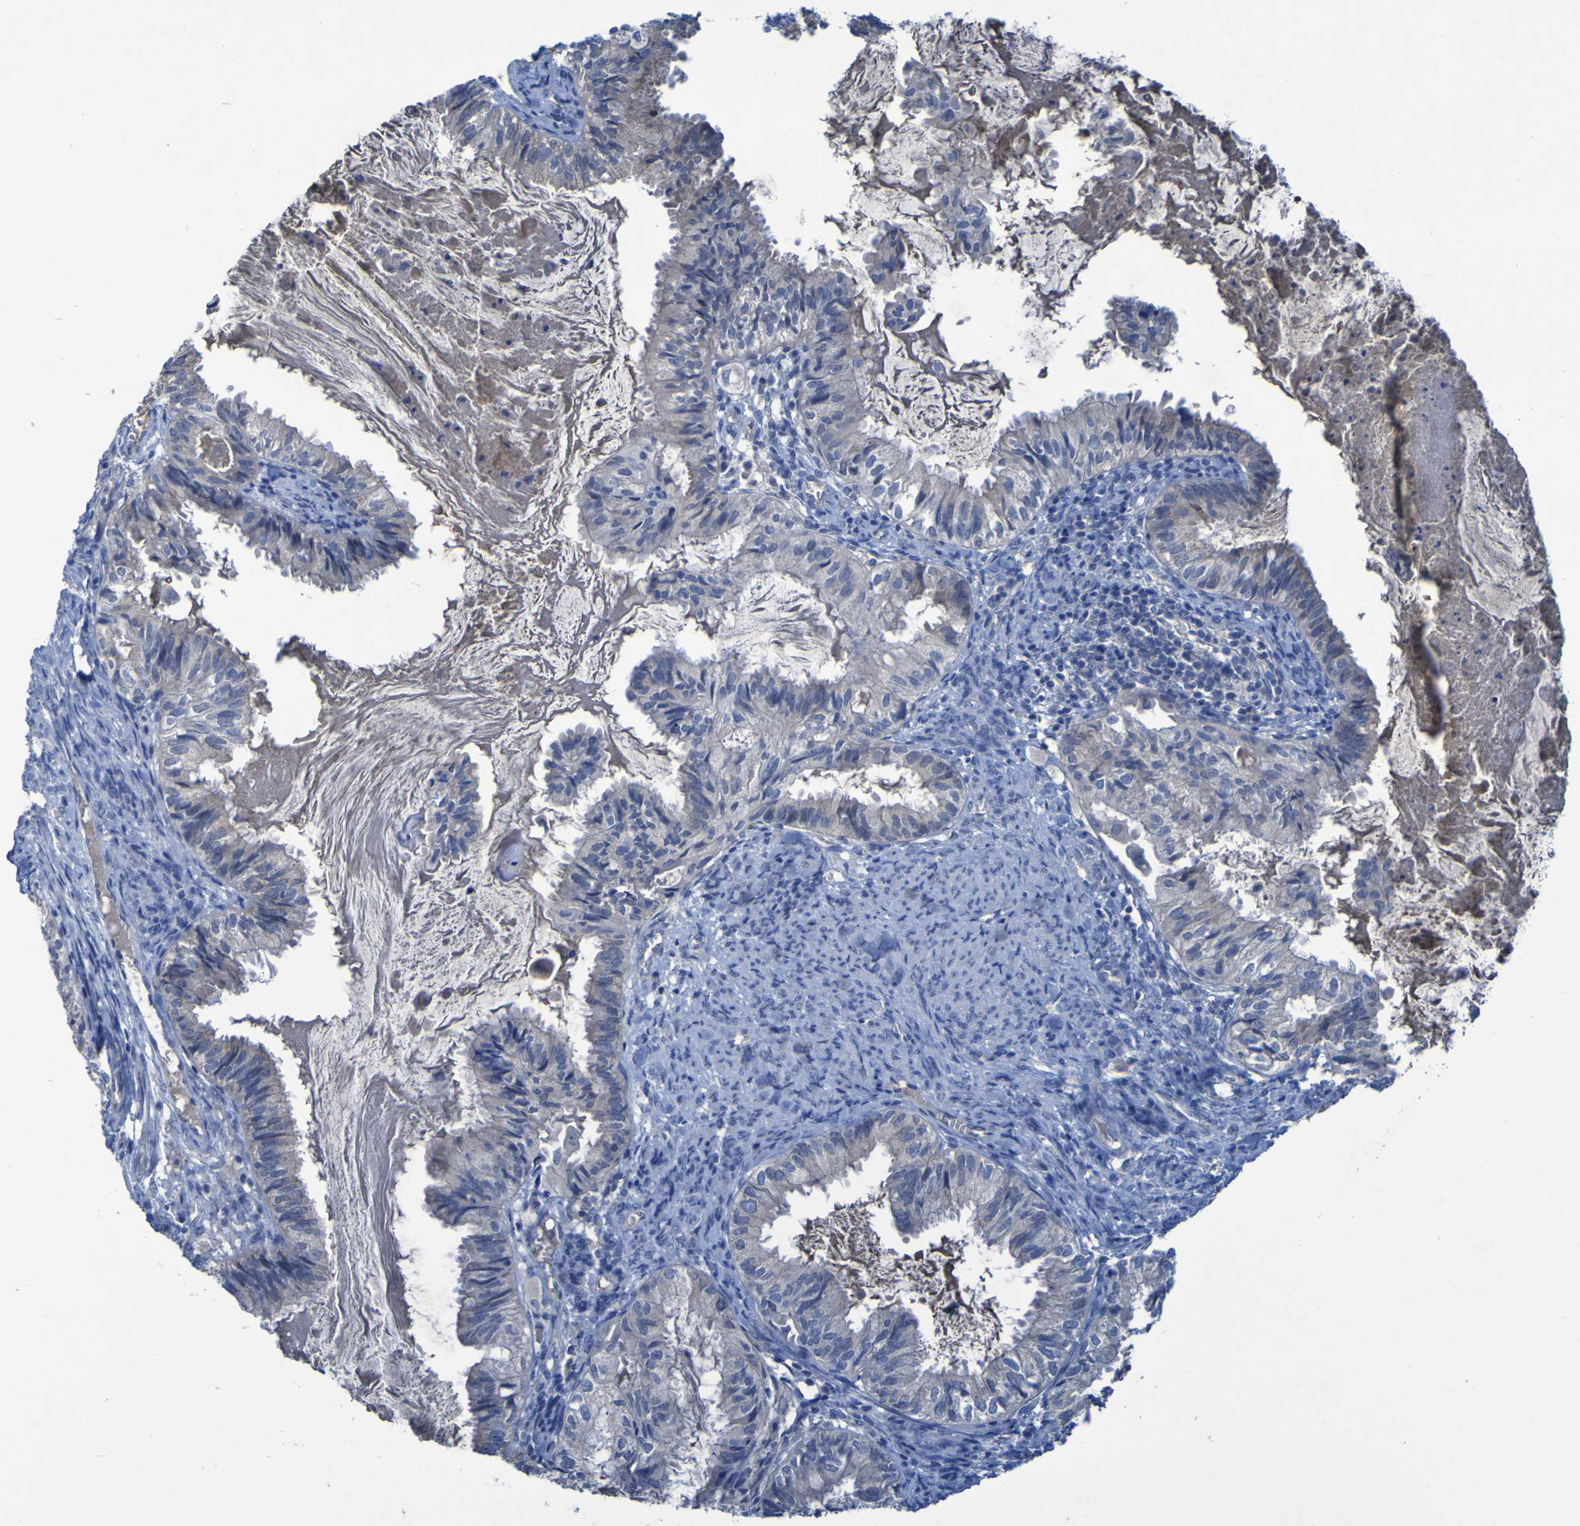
{"staining": {"intensity": "negative", "quantity": "none", "location": "none"}, "tissue": "cervical cancer", "cell_type": "Tumor cells", "image_type": "cancer", "snomed": [{"axis": "morphology", "description": "Normal tissue, NOS"}, {"axis": "morphology", "description": "Adenocarcinoma, NOS"}, {"axis": "topography", "description": "Cervix"}, {"axis": "topography", "description": "Endometrium"}], "caption": "This is an immunohistochemistry (IHC) image of human adenocarcinoma (cervical). There is no staining in tumor cells.", "gene": "SGK2", "patient": {"sex": "female", "age": 86}}